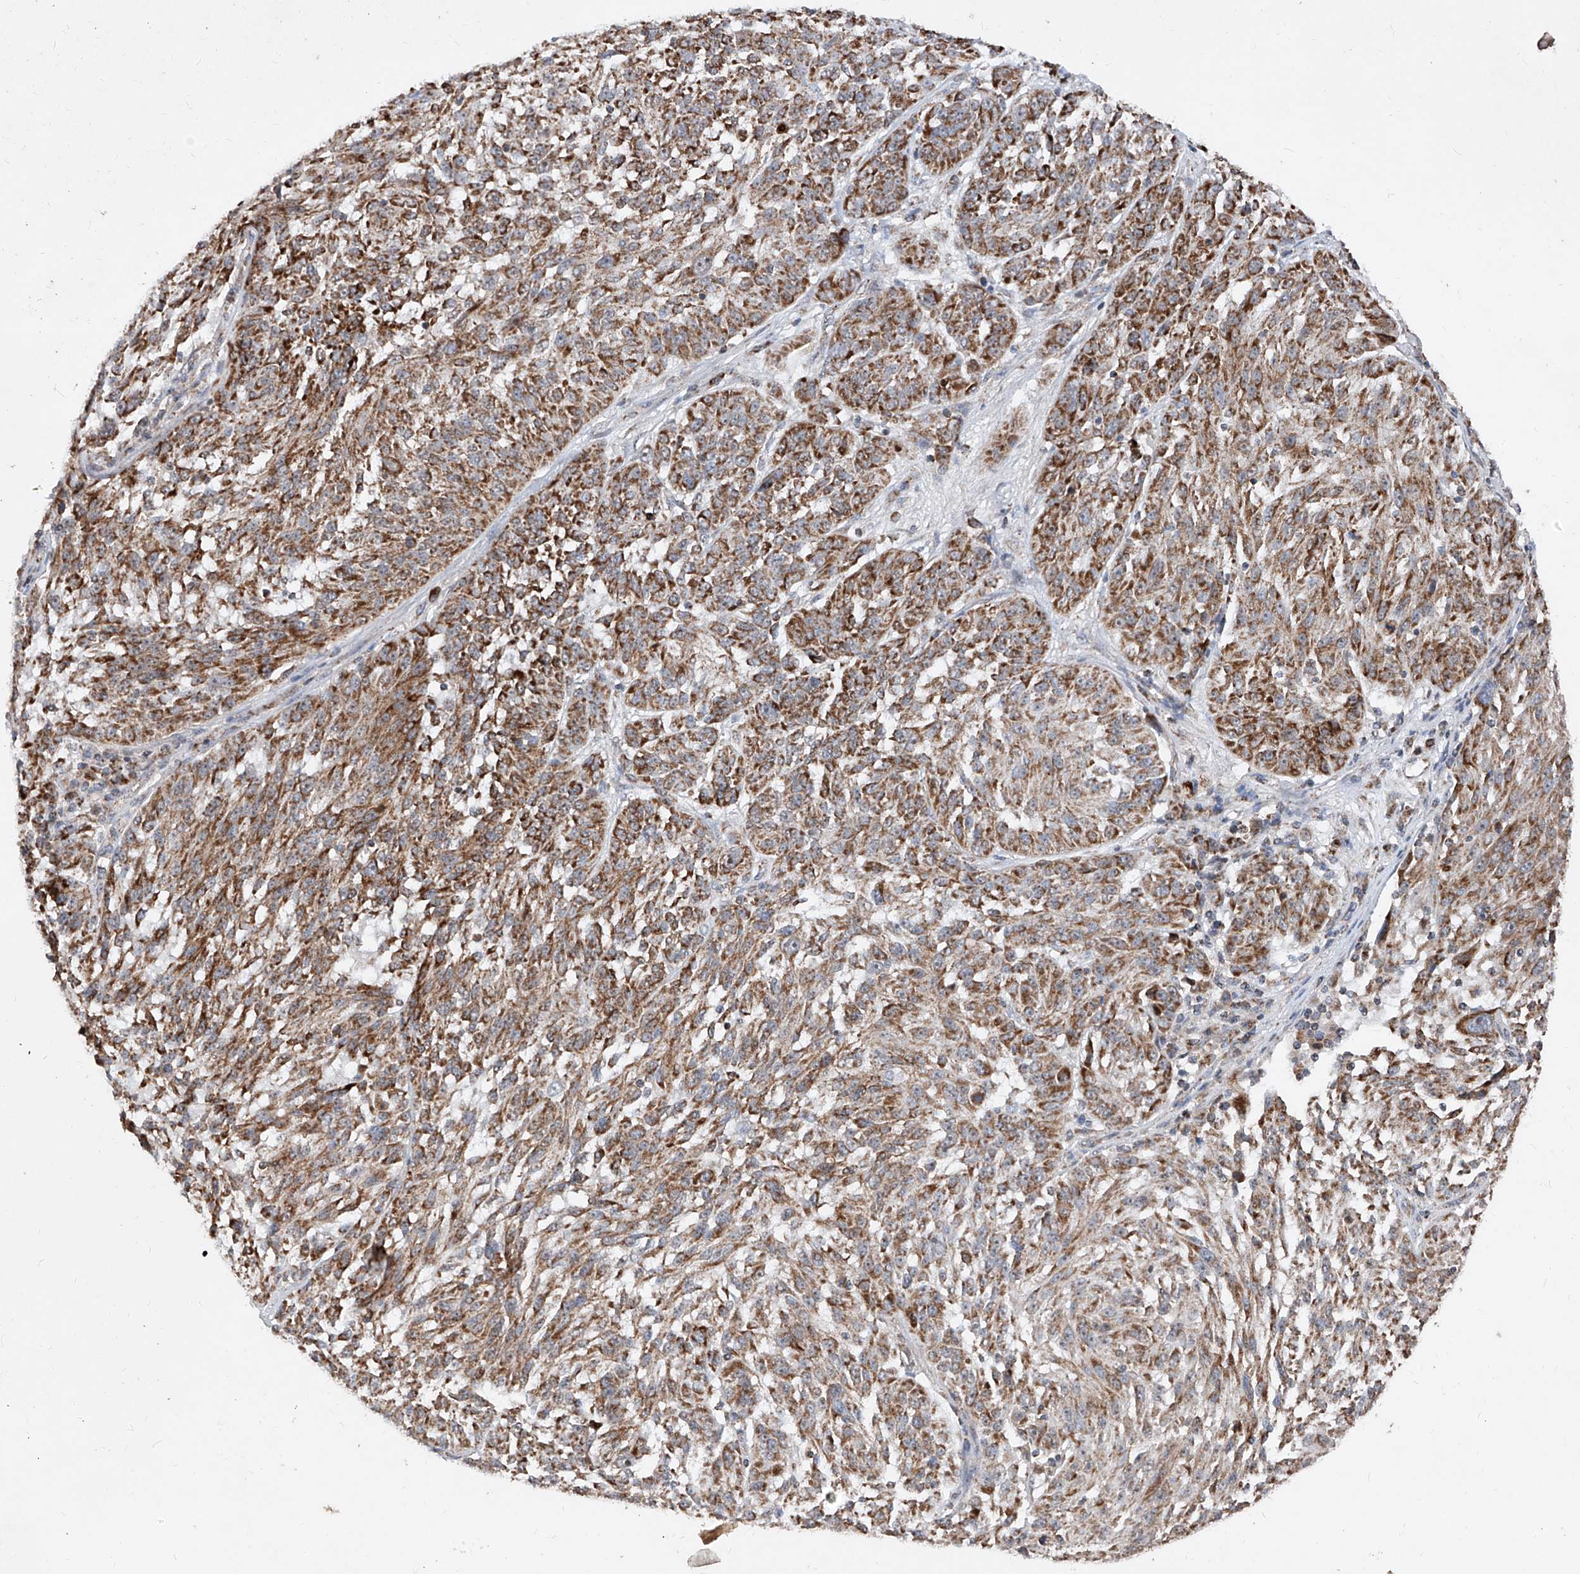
{"staining": {"intensity": "moderate", "quantity": ">75%", "location": "cytoplasmic/membranous"}, "tissue": "melanoma", "cell_type": "Tumor cells", "image_type": "cancer", "snomed": [{"axis": "morphology", "description": "Malignant melanoma, NOS"}, {"axis": "topography", "description": "Skin"}], "caption": "The image reveals a brown stain indicating the presence of a protein in the cytoplasmic/membranous of tumor cells in malignant melanoma.", "gene": "NDUFB3", "patient": {"sex": "male", "age": 53}}